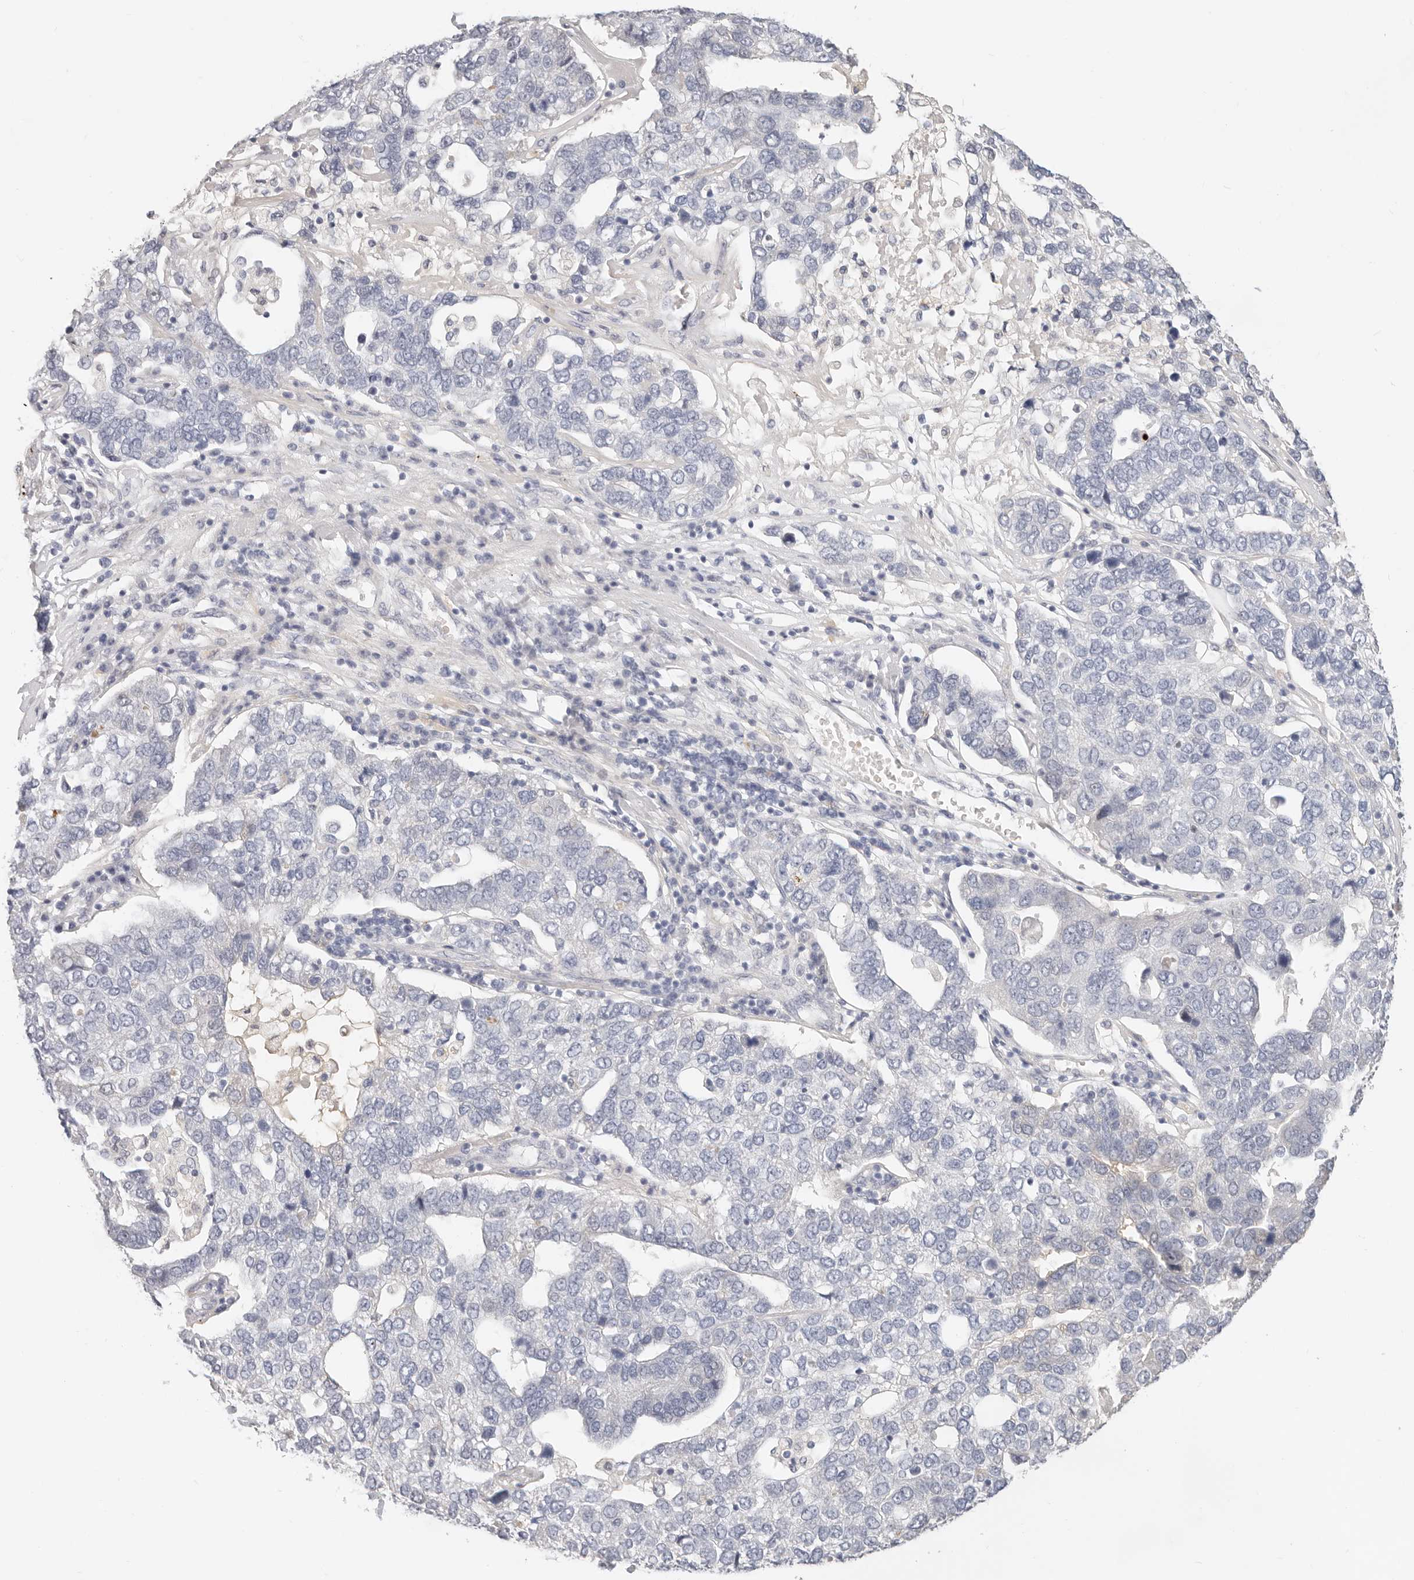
{"staining": {"intensity": "negative", "quantity": "none", "location": "none"}, "tissue": "pancreatic cancer", "cell_type": "Tumor cells", "image_type": "cancer", "snomed": [{"axis": "morphology", "description": "Adenocarcinoma, NOS"}, {"axis": "topography", "description": "Pancreas"}], "caption": "This is an IHC micrograph of pancreatic adenocarcinoma. There is no expression in tumor cells.", "gene": "ZRANB1", "patient": {"sex": "female", "age": 61}}